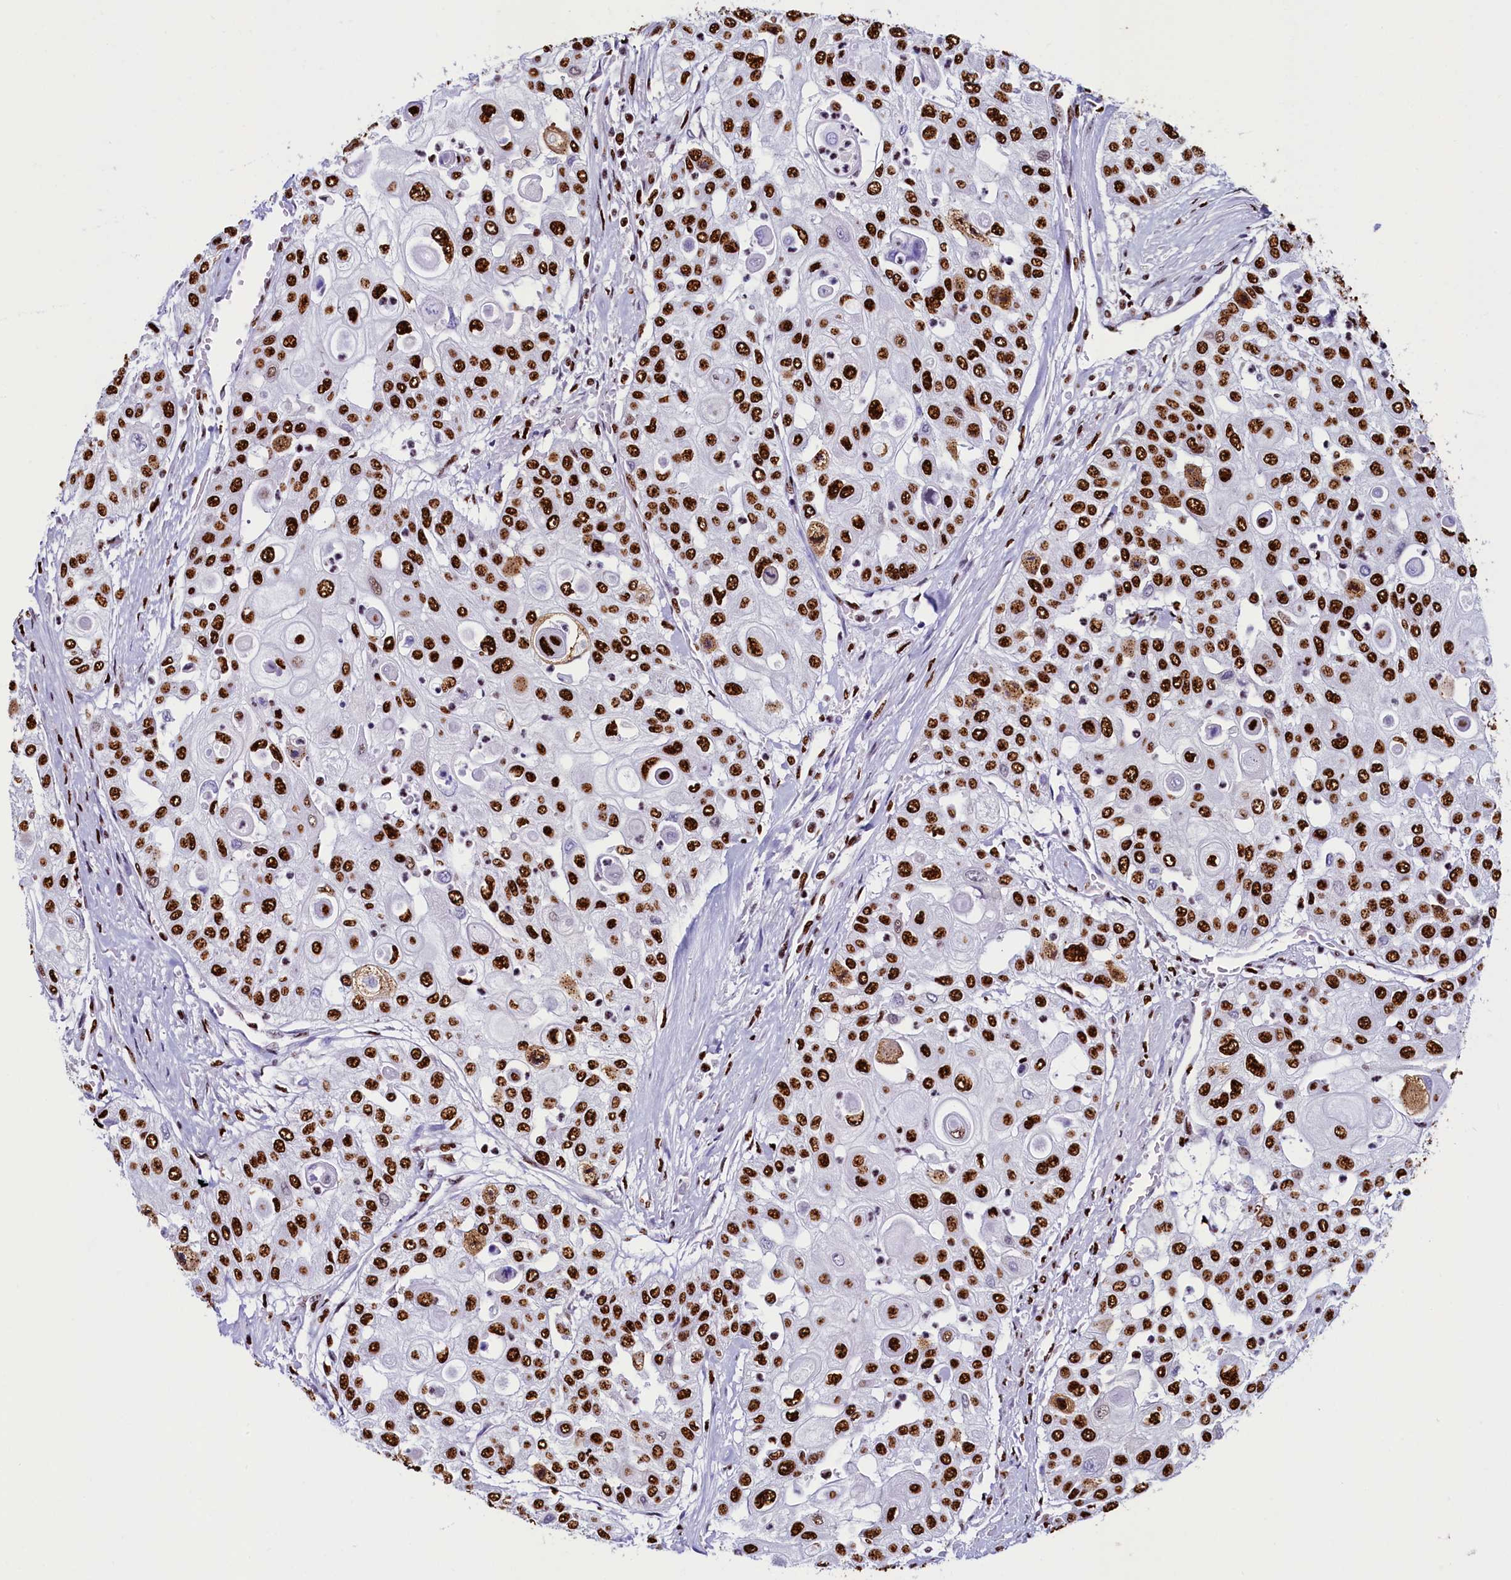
{"staining": {"intensity": "strong", "quantity": ">75%", "location": "nuclear"}, "tissue": "urothelial cancer", "cell_type": "Tumor cells", "image_type": "cancer", "snomed": [{"axis": "morphology", "description": "Urothelial carcinoma, High grade"}, {"axis": "topography", "description": "Urinary bladder"}], "caption": "Tumor cells show high levels of strong nuclear staining in about >75% of cells in human urothelial cancer.", "gene": "SRRM2", "patient": {"sex": "female", "age": 79}}